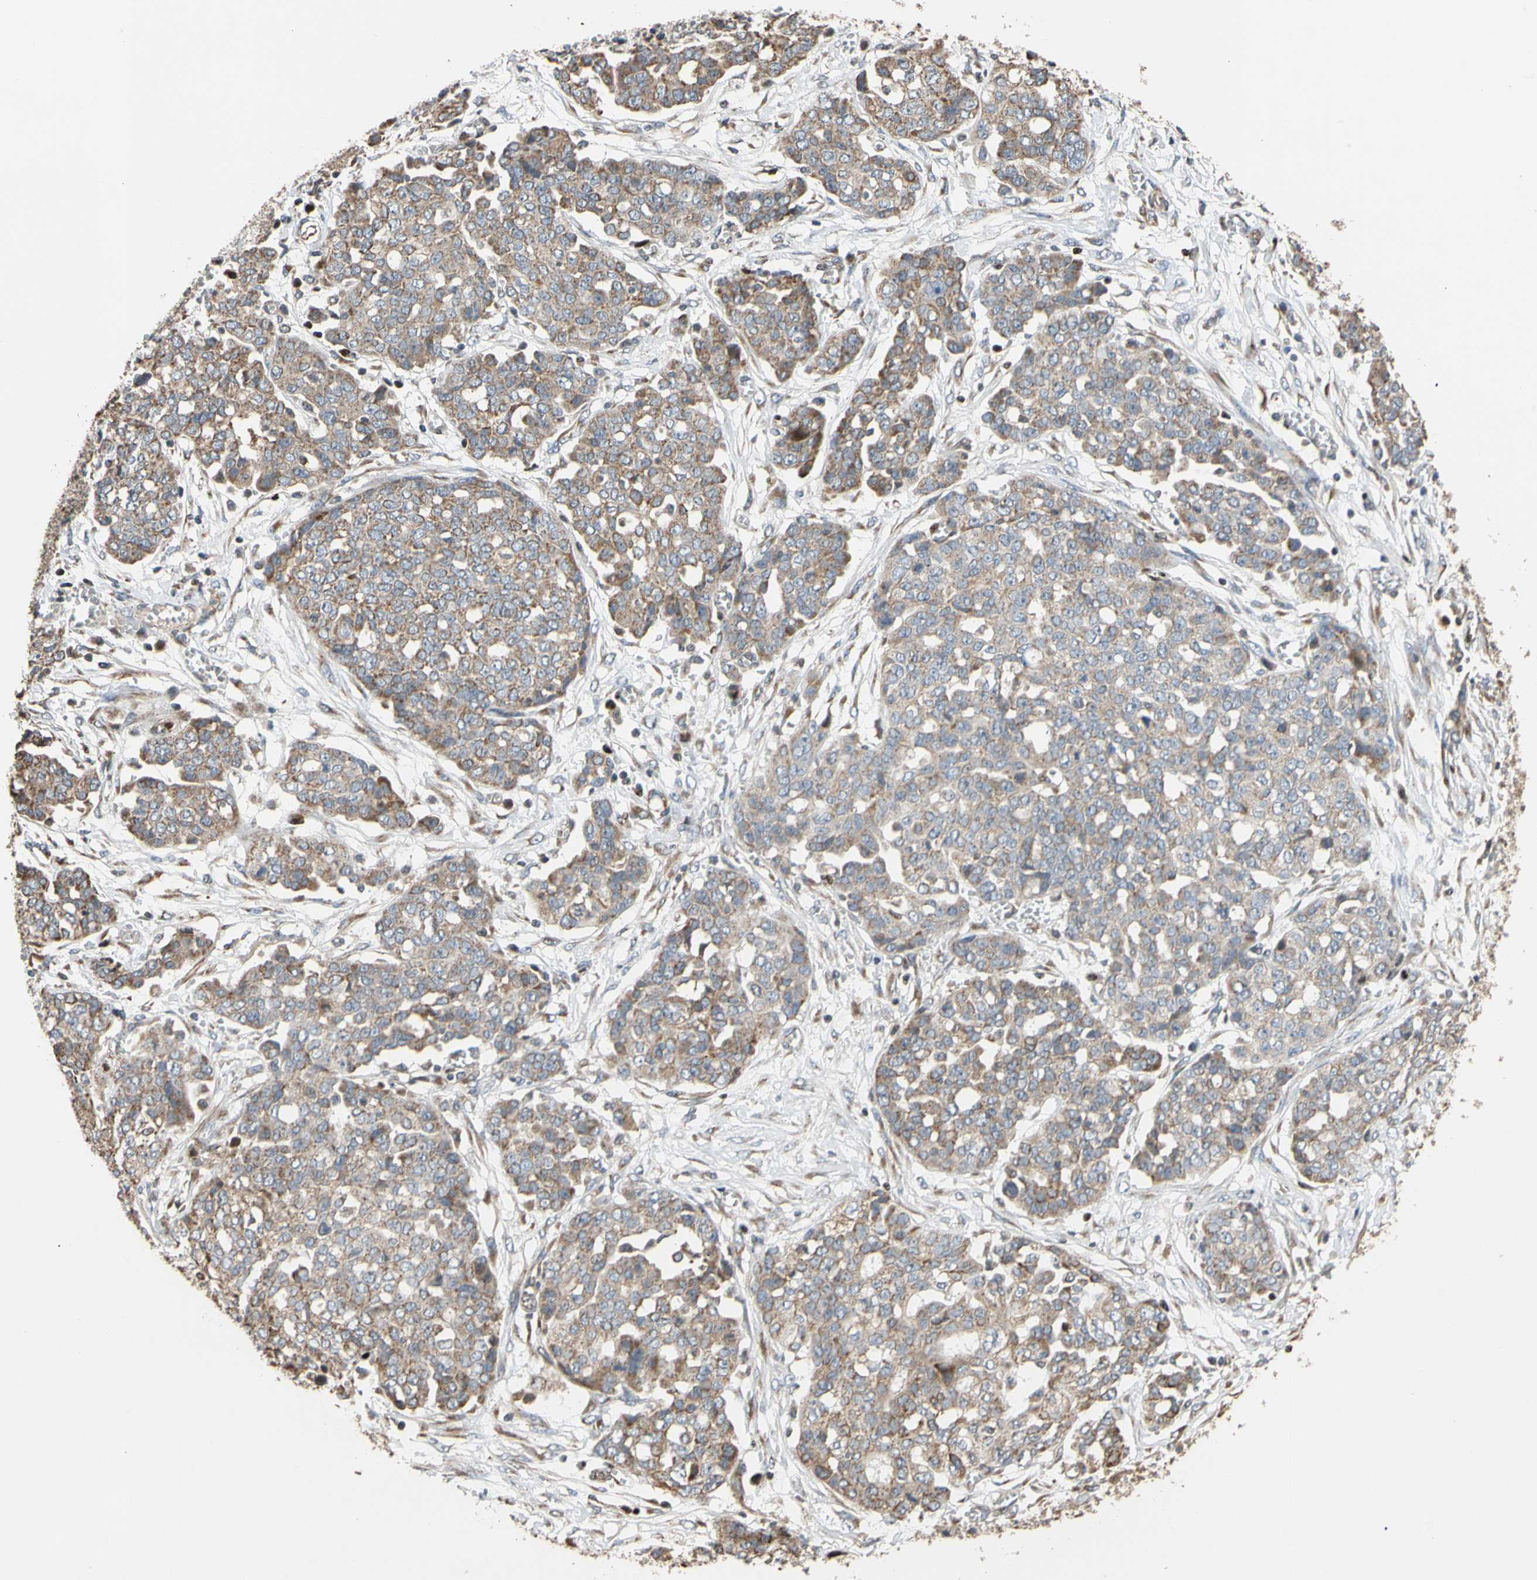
{"staining": {"intensity": "moderate", "quantity": ">75%", "location": "cytoplasmic/membranous"}, "tissue": "ovarian cancer", "cell_type": "Tumor cells", "image_type": "cancer", "snomed": [{"axis": "morphology", "description": "Cystadenocarcinoma, serous, NOS"}, {"axis": "topography", "description": "Soft tissue"}, {"axis": "topography", "description": "Ovary"}], "caption": "The immunohistochemical stain labels moderate cytoplasmic/membranous expression in tumor cells of ovarian serous cystadenocarcinoma tissue.", "gene": "IP6K2", "patient": {"sex": "female", "age": 57}}